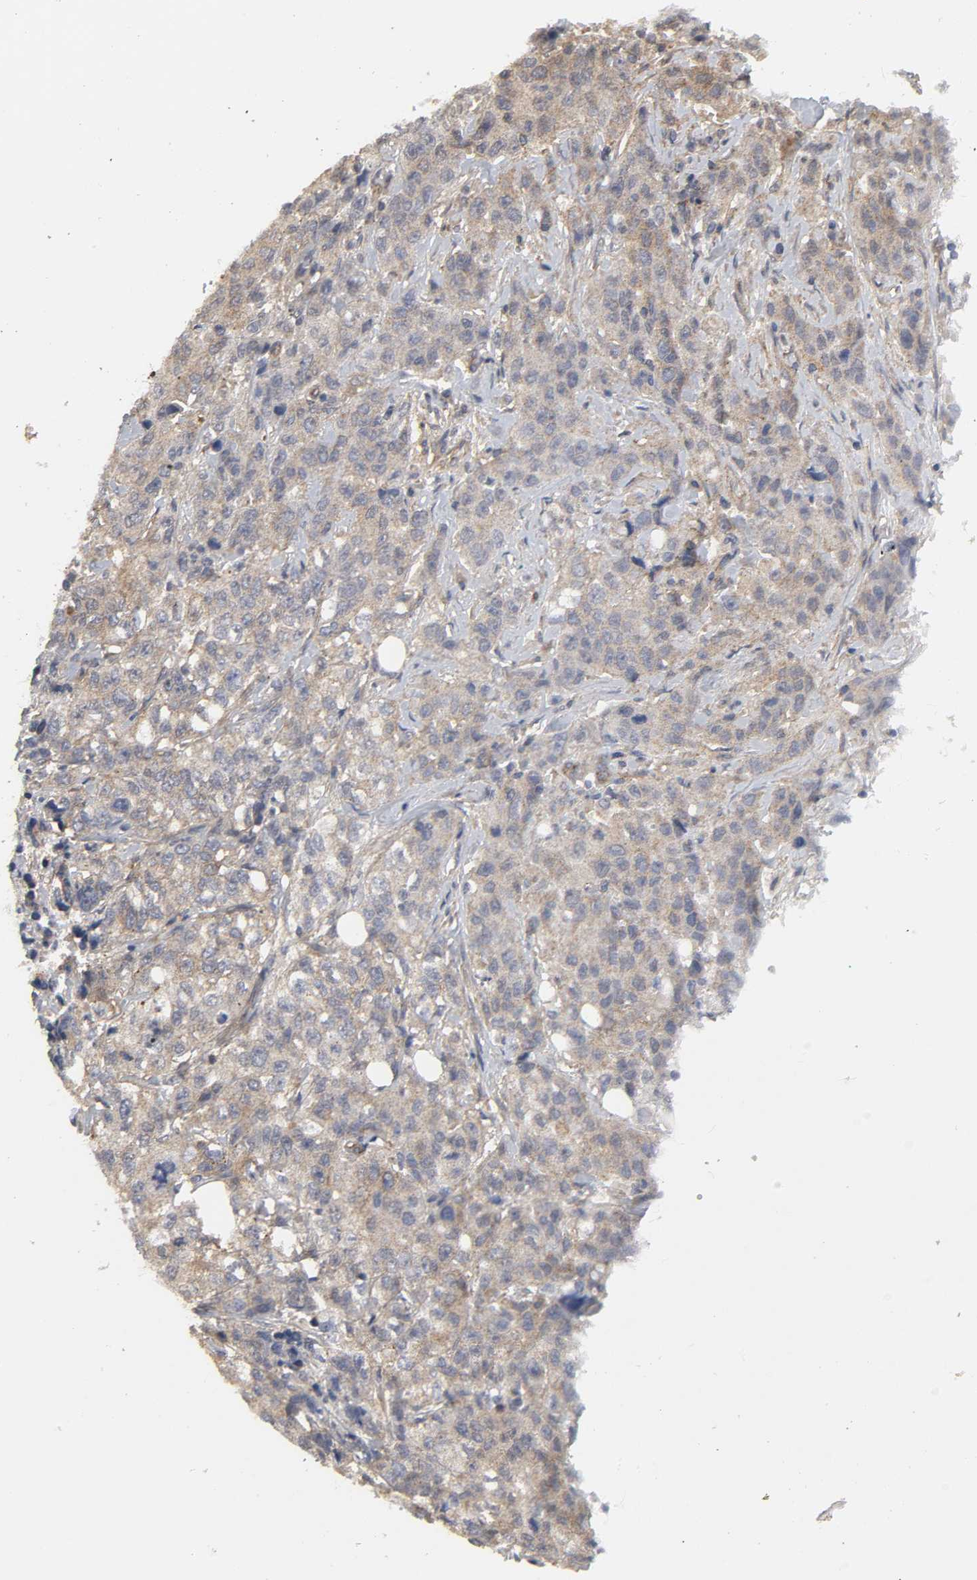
{"staining": {"intensity": "moderate", "quantity": ">75%", "location": "cytoplasmic/membranous"}, "tissue": "stomach cancer", "cell_type": "Tumor cells", "image_type": "cancer", "snomed": [{"axis": "morphology", "description": "Adenocarcinoma, NOS"}, {"axis": "topography", "description": "Stomach"}], "caption": "Moderate cytoplasmic/membranous protein positivity is present in about >75% of tumor cells in stomach cancer (adenocarcinoma).", "gene": "SH3GLB1", "patient": {"sex": "male", "age": 48}}